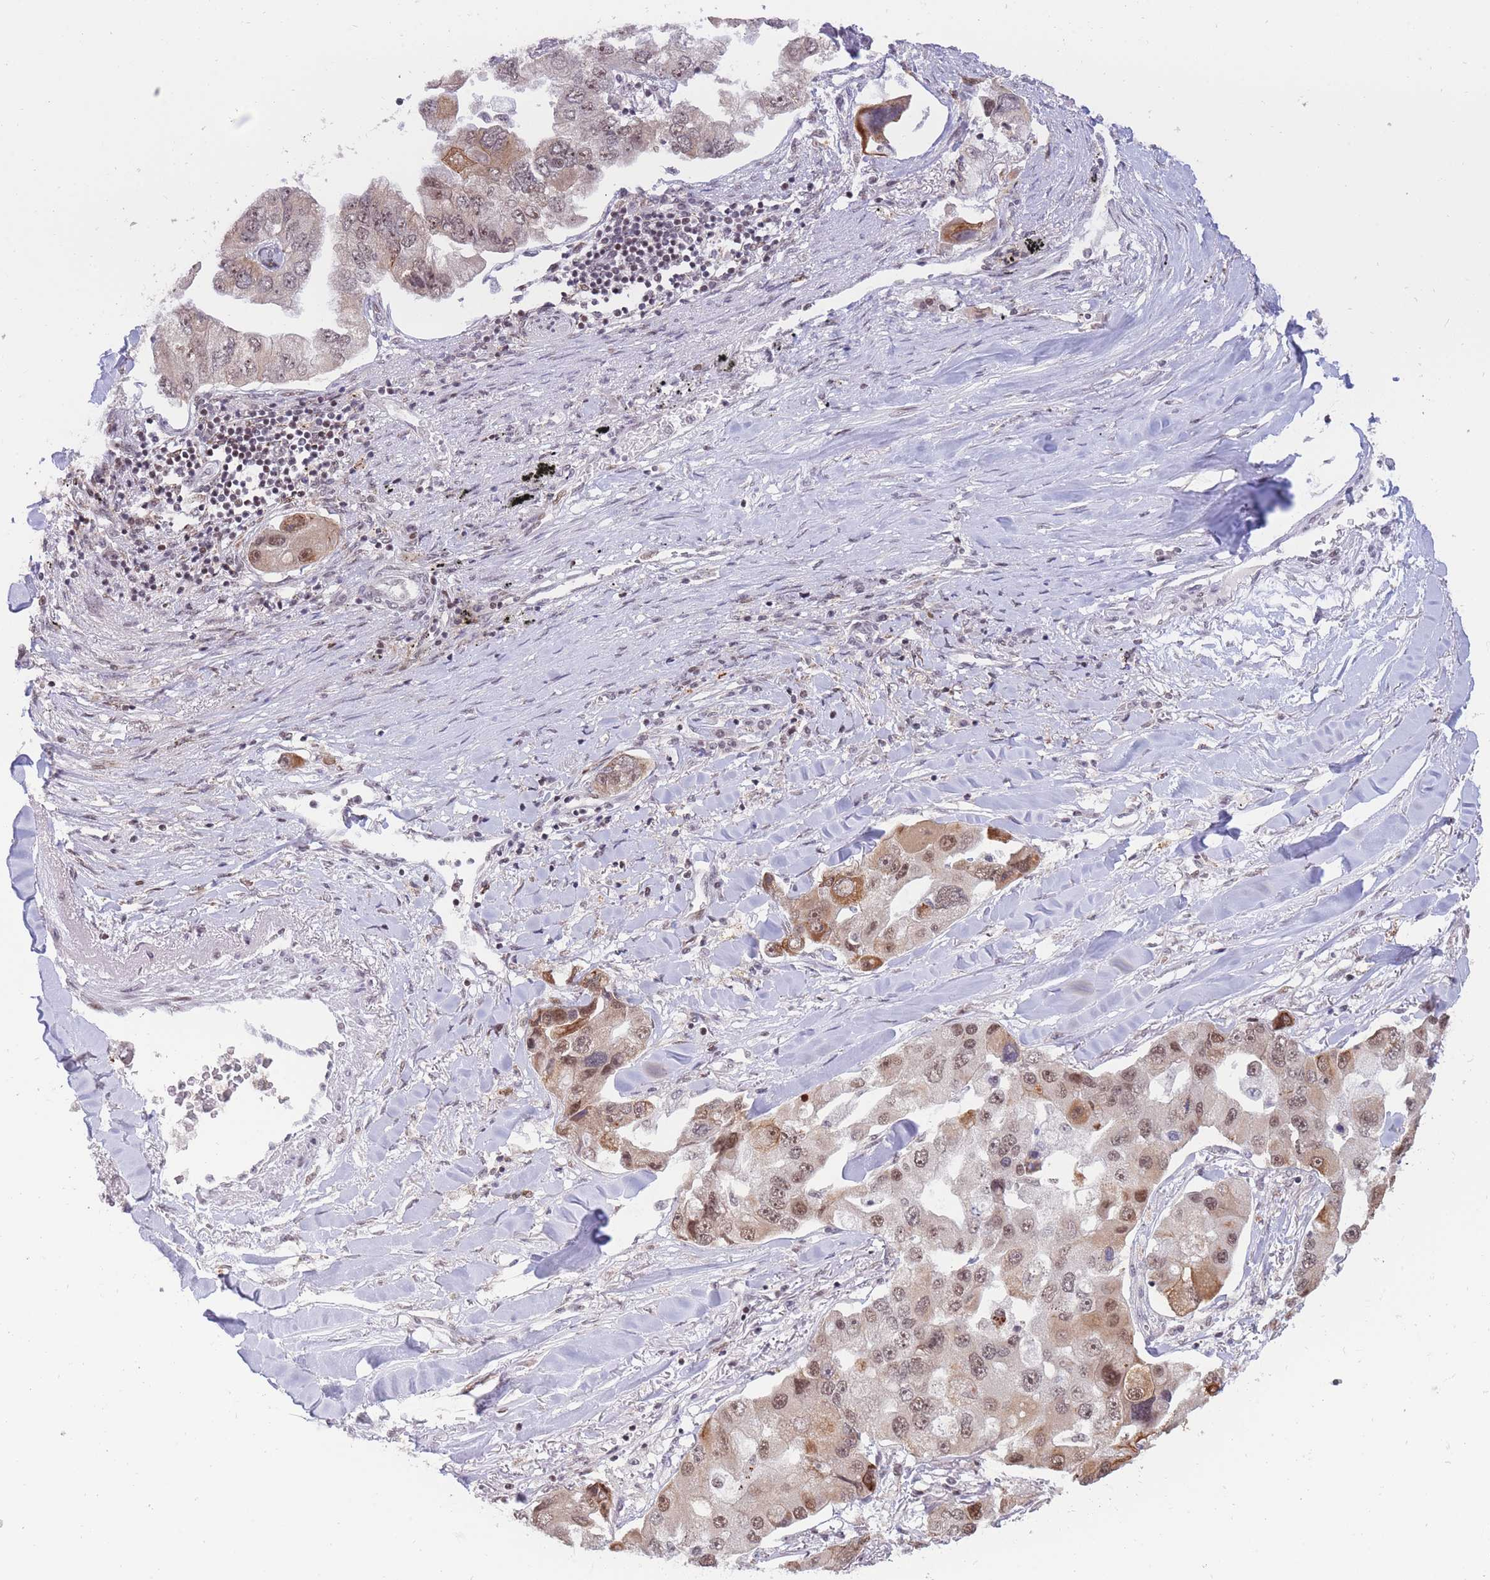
{"staining": {"intensity": "moderate", "quantity": ">75%", "location": "nuclear"}, "tissue": "lung cancer", "cell_type": "Tumor cells", "image_type": "cancer", "snomed": [{"axis": "morphology", "description": "Adenocarcinoma, NOS"}, {"axis": "topography", "description": "Lung"}], "caption": "The micrograph shows staining of lung cancer, revealing moderate nuclear protein staining (brown color) within tumor cells.", "gene": "TARBP2", "patient": {"sex": "female", "age": 54}}